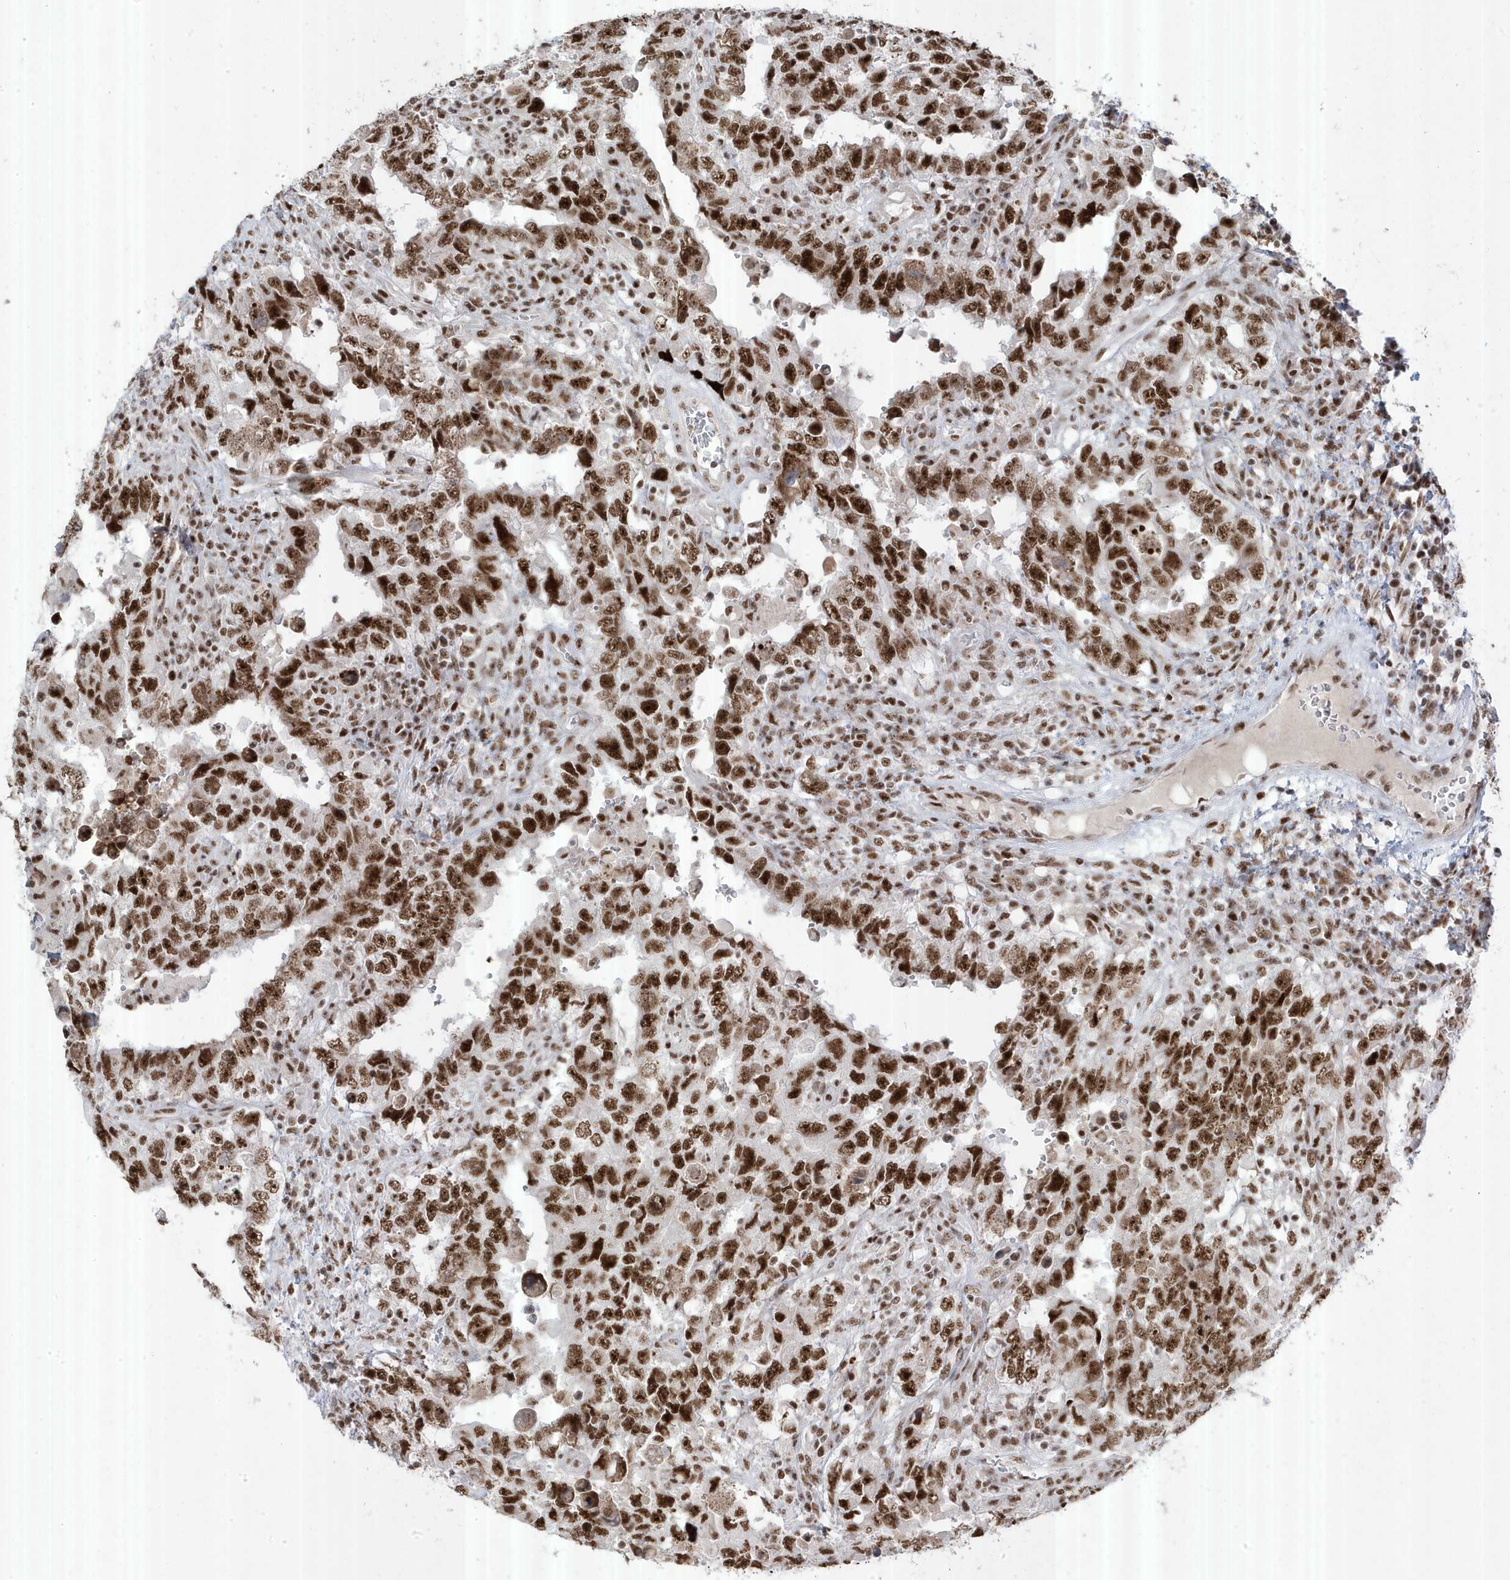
{"staining": {"intensity": "strong", "quantity": ">75%", "location": "nuclear"}, "tissue": "testis cancer", "cell_type": "Tumor cells", "image_type": "cancer", "snomed": [{"axis": "morphology", "description": "Carcinoma, Embryonal, NOS"}, {"axis": "topography", "description": "Testis"}], "caption": "Immunohistochemistry (IHC) of embryonal carcinoma (testis) shows high levels of strong nuclear positivity in about >75% of tumor cells.", "gene": "MTREX", "patient": {"sex": "male", "age": 26}}